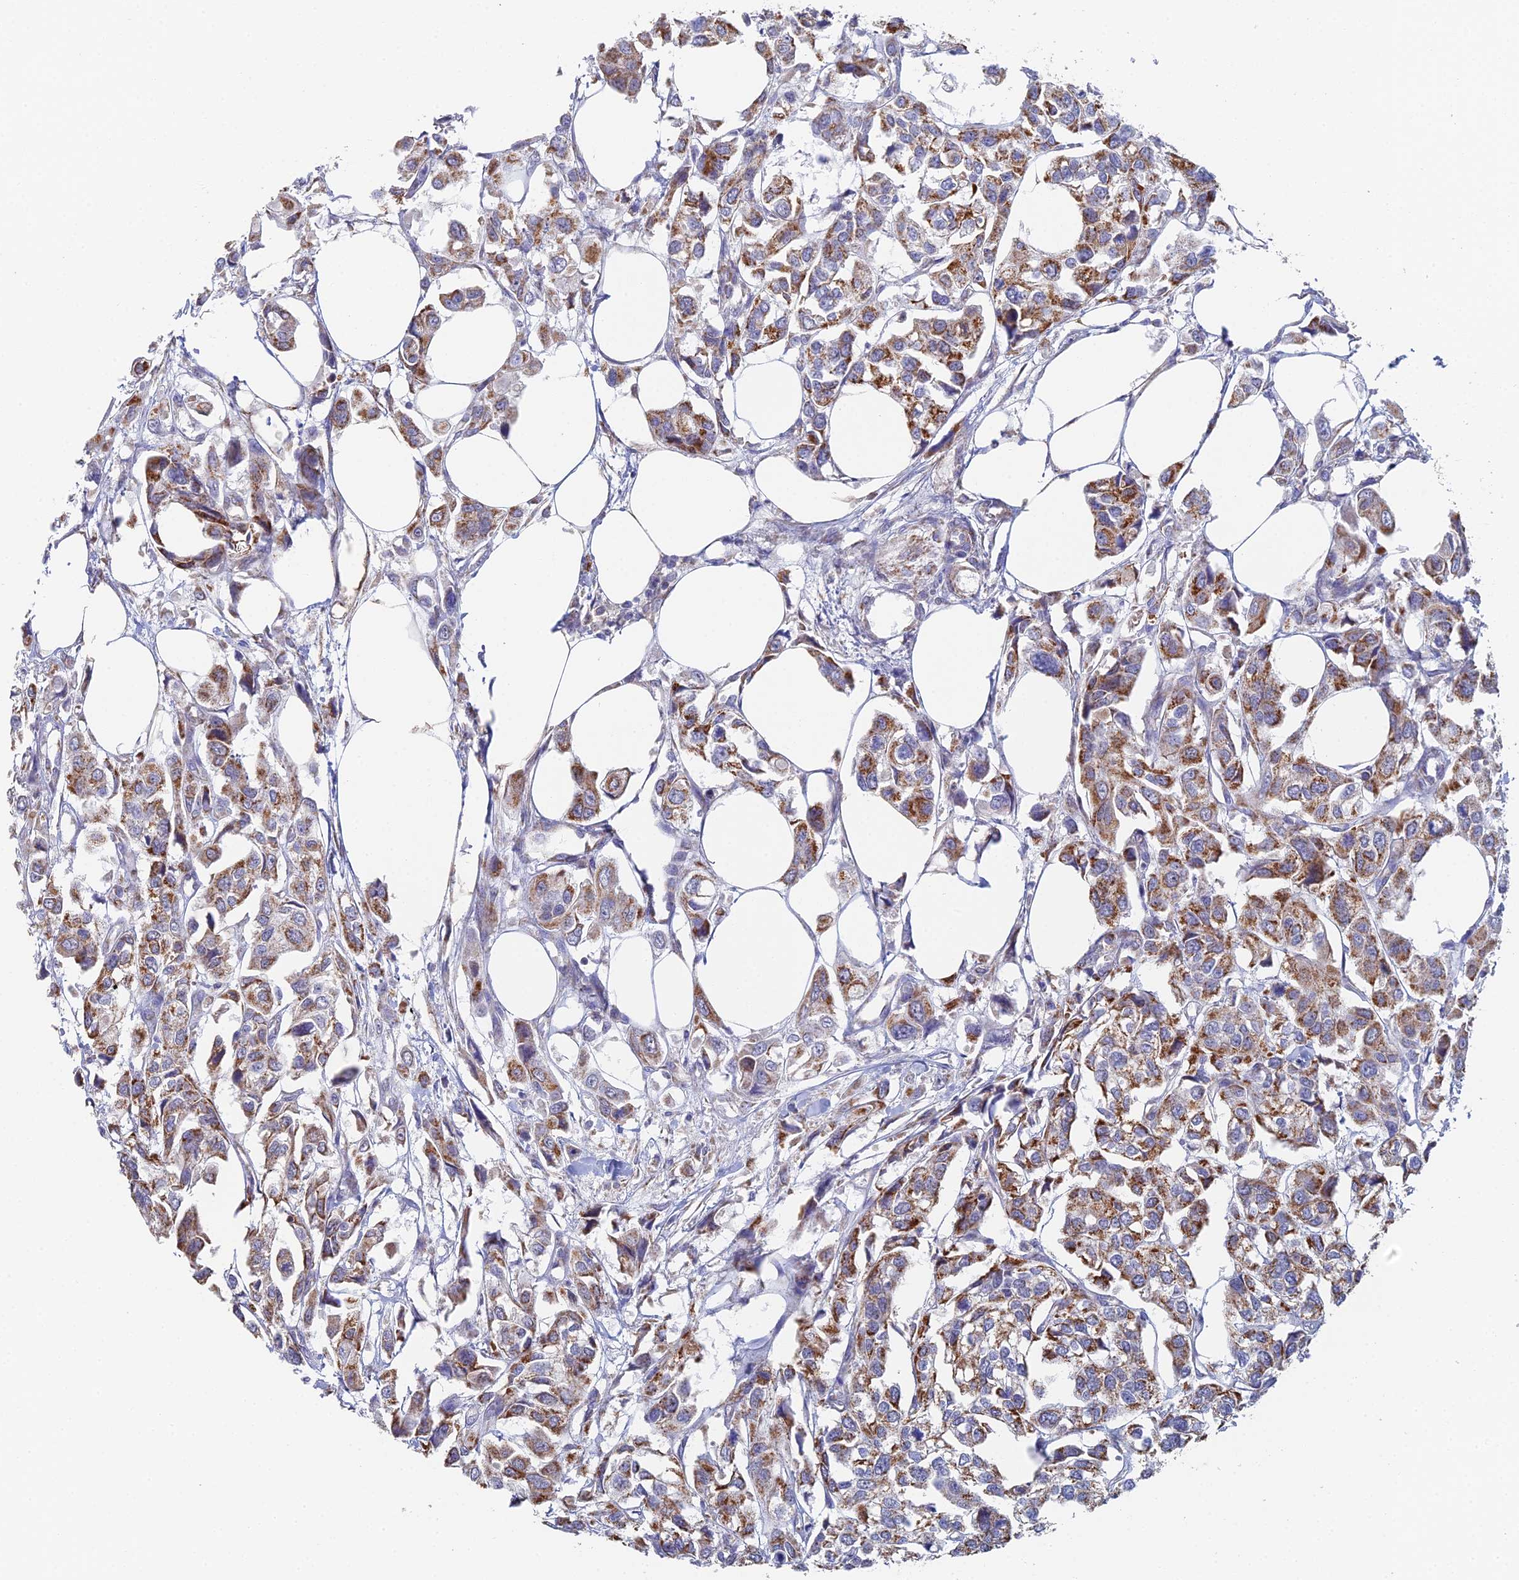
{"staining": {"intensity": "moderate", "quantity": ">75%", "location": "cytoplasmic/membranous"}, "tissue": "urothelial cancer", "cell_type": "Tumor cells", "image_type": "cancer", "snomed": [{"axis": "morphology", "description": "Urothelial carcinoma, High grade"}, {"axis": "topography", "description": "Urinary bladder"}], "caption": "High-grade urothelial carcinoma stained with DAB immunohistochemistry (IHC) shows medium levels of moderate cytoplasmic/membranous expression in about >75% of tumor cells.", "gene": "ECSIT", "patient": {"sex": "male", "age": 67}}